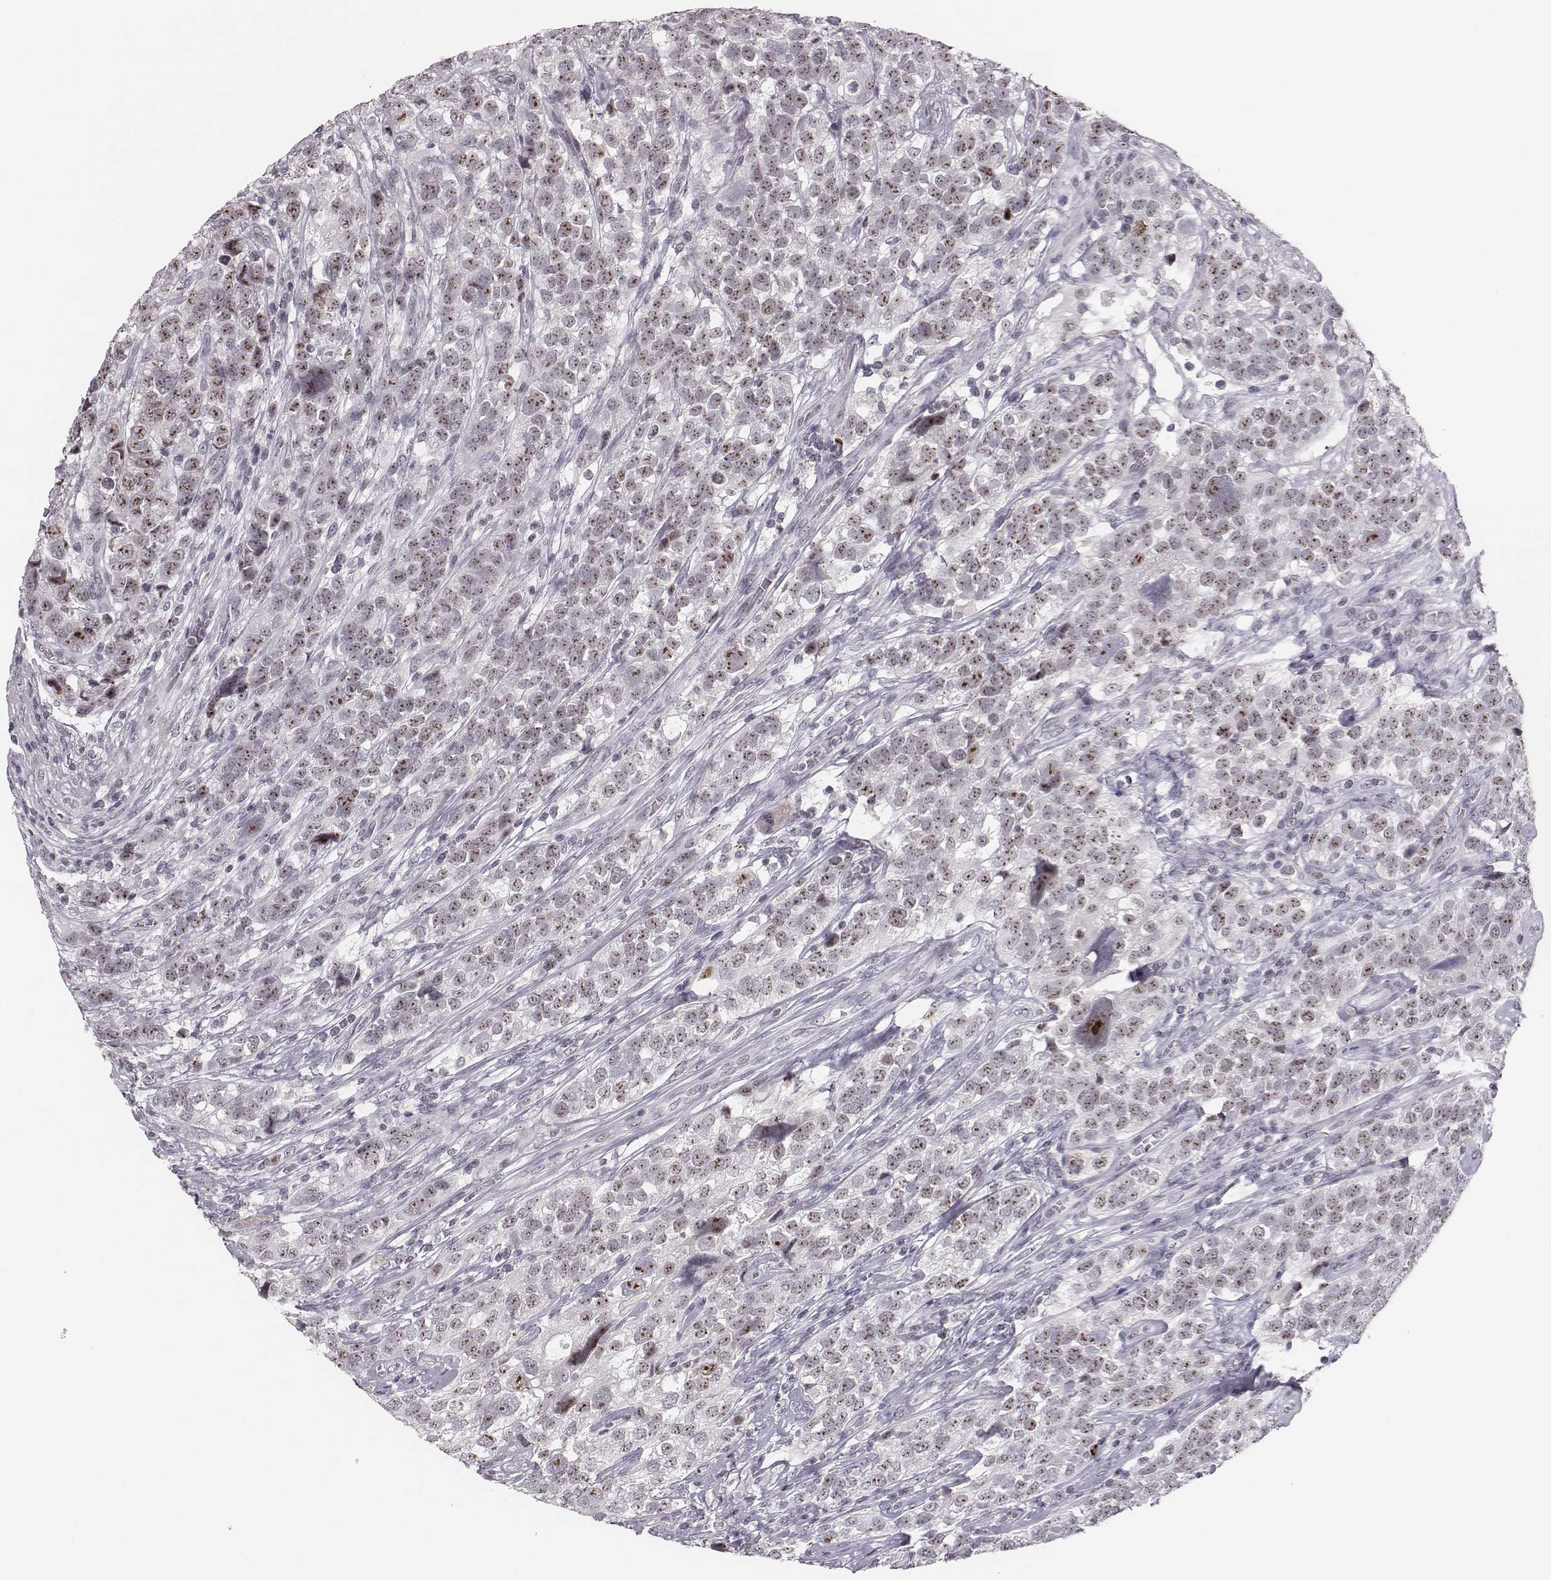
{"staining": {"intensity": "moderate", "quantity": "25%-75%", "location": "nuclear"}, "tissue": "urothelial cancer", "cell_type": "Tumor cells", "image_type": "cancer", "snomed": [{"axis": "morphology", "description": "Urothelial carcinoma, High grade"}, {"axis": "topography", "description": "Urinary bladder"}], "caption": "A high-resolution photomicrograph shows immunohistochemistry staining of urothelial carcinoma (high-grade), which demonstrates moderate nuclear expression in approximately 25%-75% of tumor cells.", "gene": "NIFK", "patient": {"sex": "female", "age": 58}}